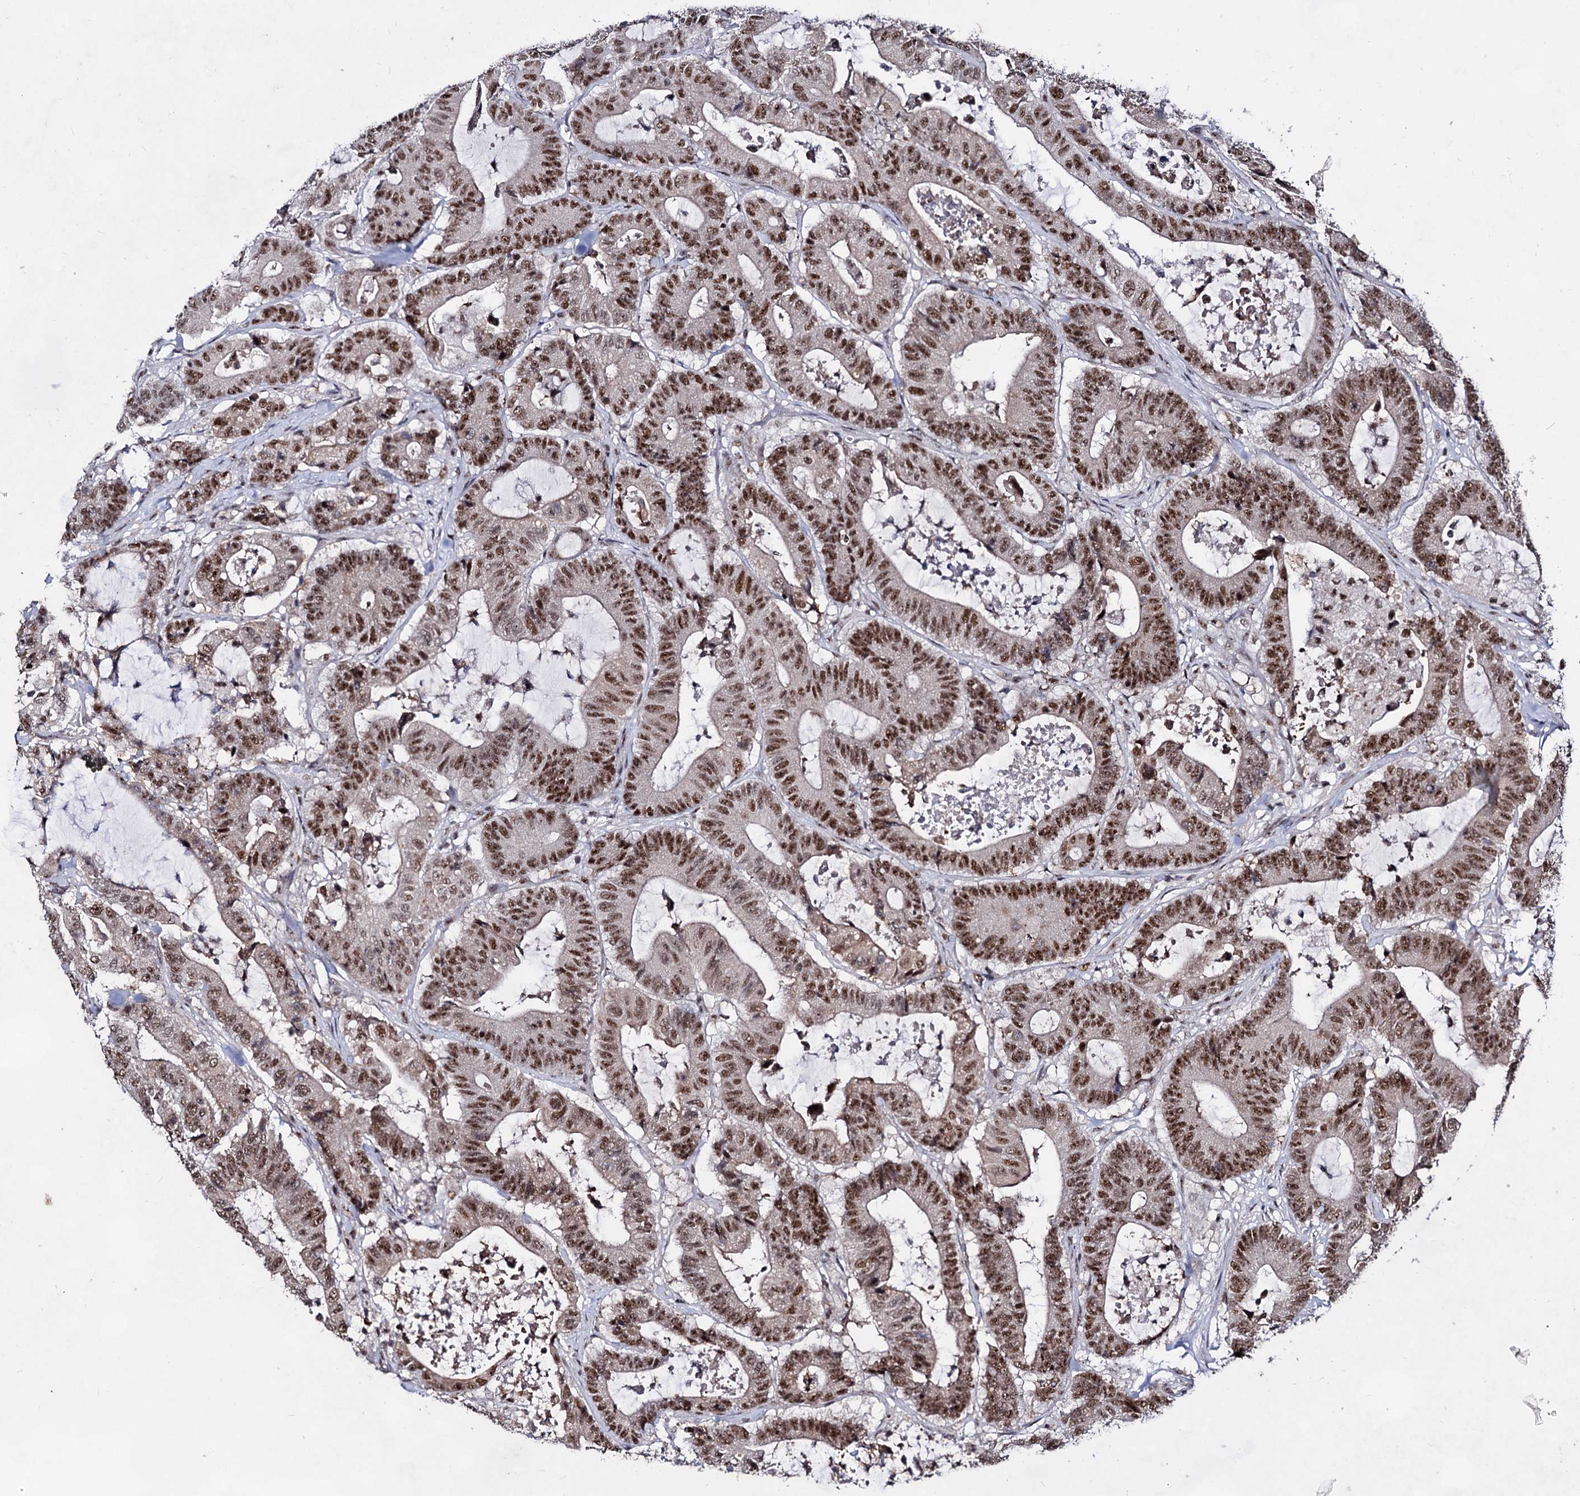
{"staining": {"intensity": "strong", "quantity": ">75%", "location": "nuclear"}, "tissue": "colorectal cancer", "cell_type": "Tumor cells", "image_type": "cancer", "snomed": [{"axis": "morphology", "description": "Adenocarcinoma, NOS"}, {"axis": "topography", "description": "Colon"}], "caption": "This photomicrograph demonstrates adenocarcinoma (colorectal) stained with IHC to label a protein in brown. The nuclear of tumor cells show strong positivity for the protein. Nuclei are counter-stained blue.", "gene": "EXOSC10", "patient": {"sex": "female", "age": 84}}